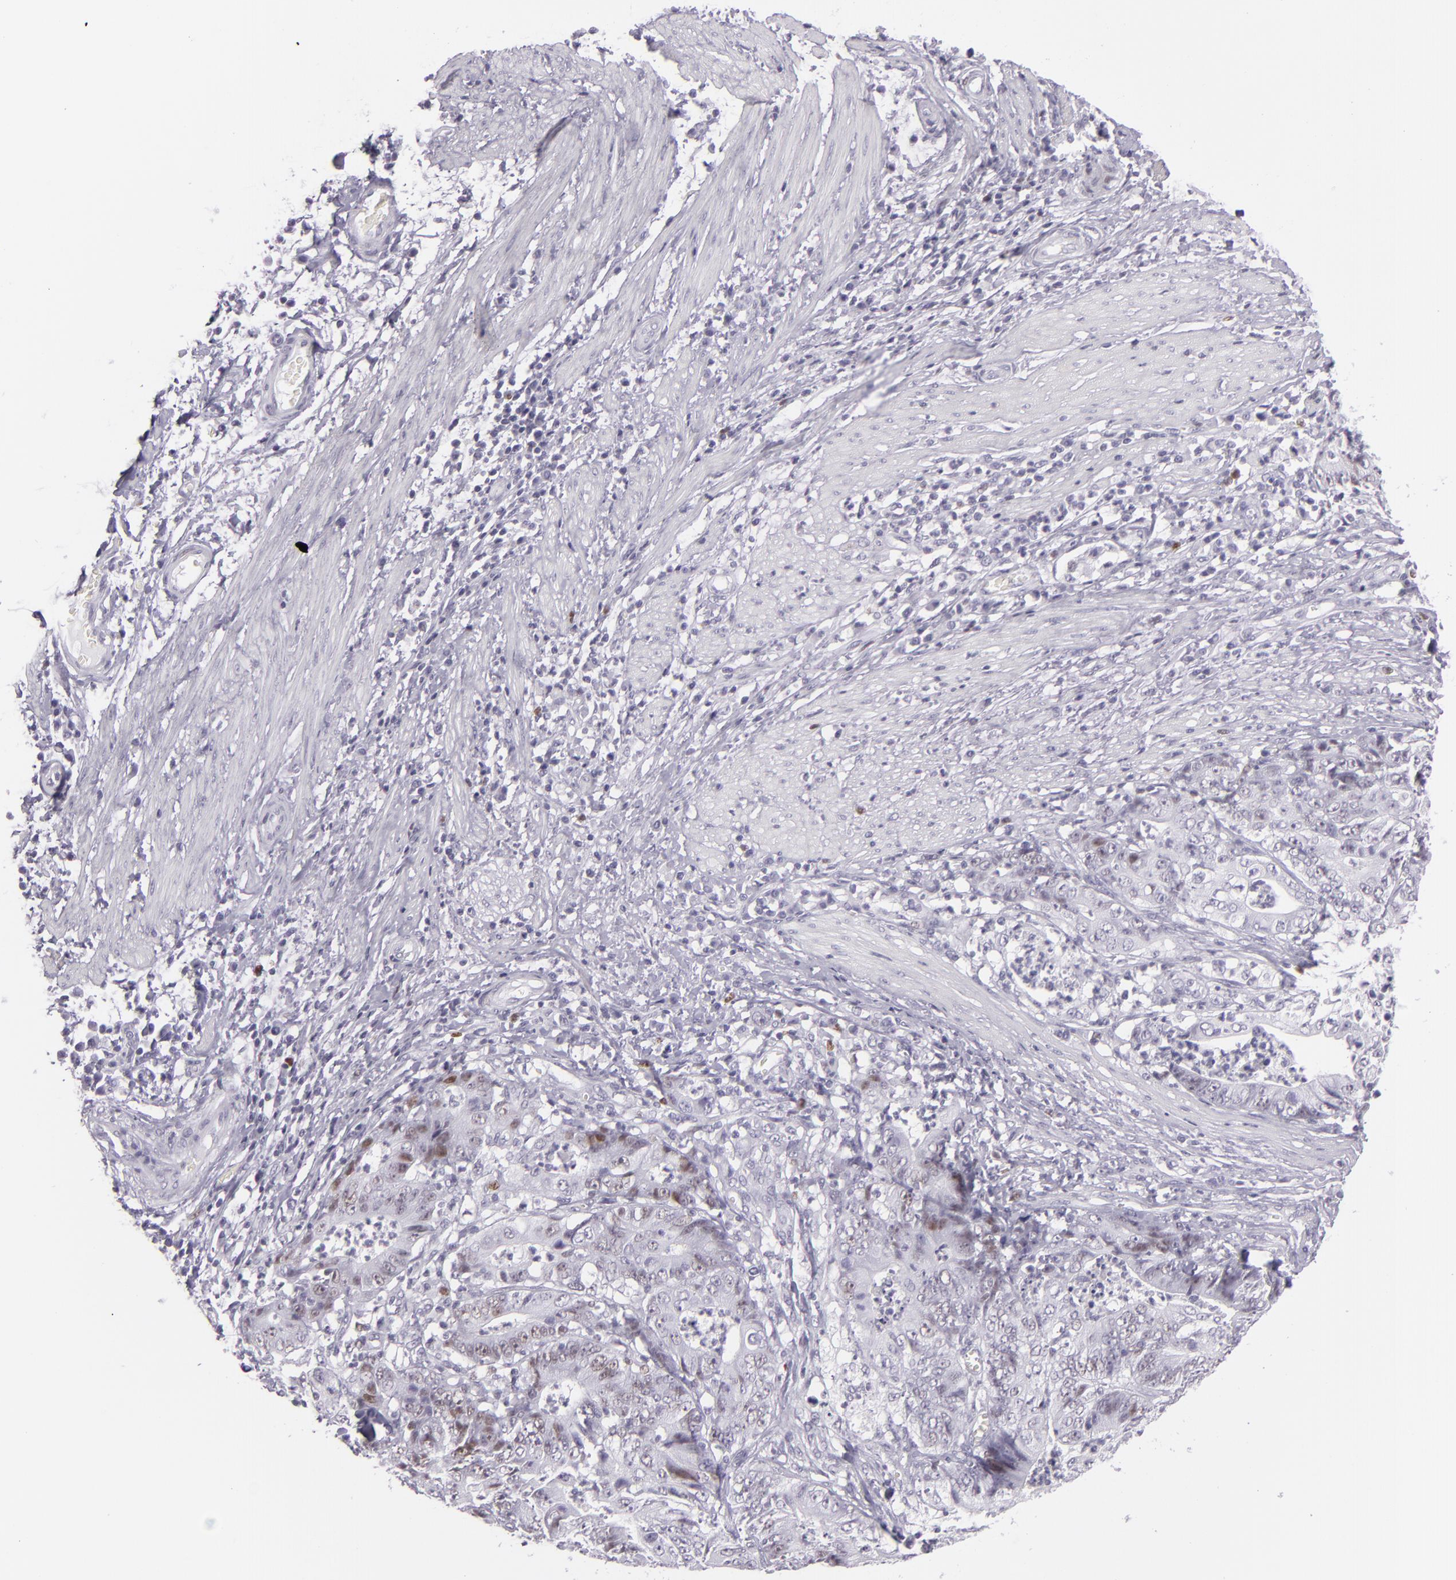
{"staining": {"intensity": "negative", "quantity": "none", "location": "none"}, "tissue": "stomach cancer", "cell_type": "Tumor cells", "image_type": "cancer", "snomed": [{"axis": "morphology", "description": "Adenocarcinoma, NOS"}, {"axis": "topography", "description": "Stomach, lower"}], "caption": "Photomicrograph shows no significant protein expression in tumor cells of stomach adenocarcinoma. (DAB immunohistochemistry (IHC) with hematoxylin counter stain).", "gene": "MCM3", "patient": {"sex": "female", "age": 86}}